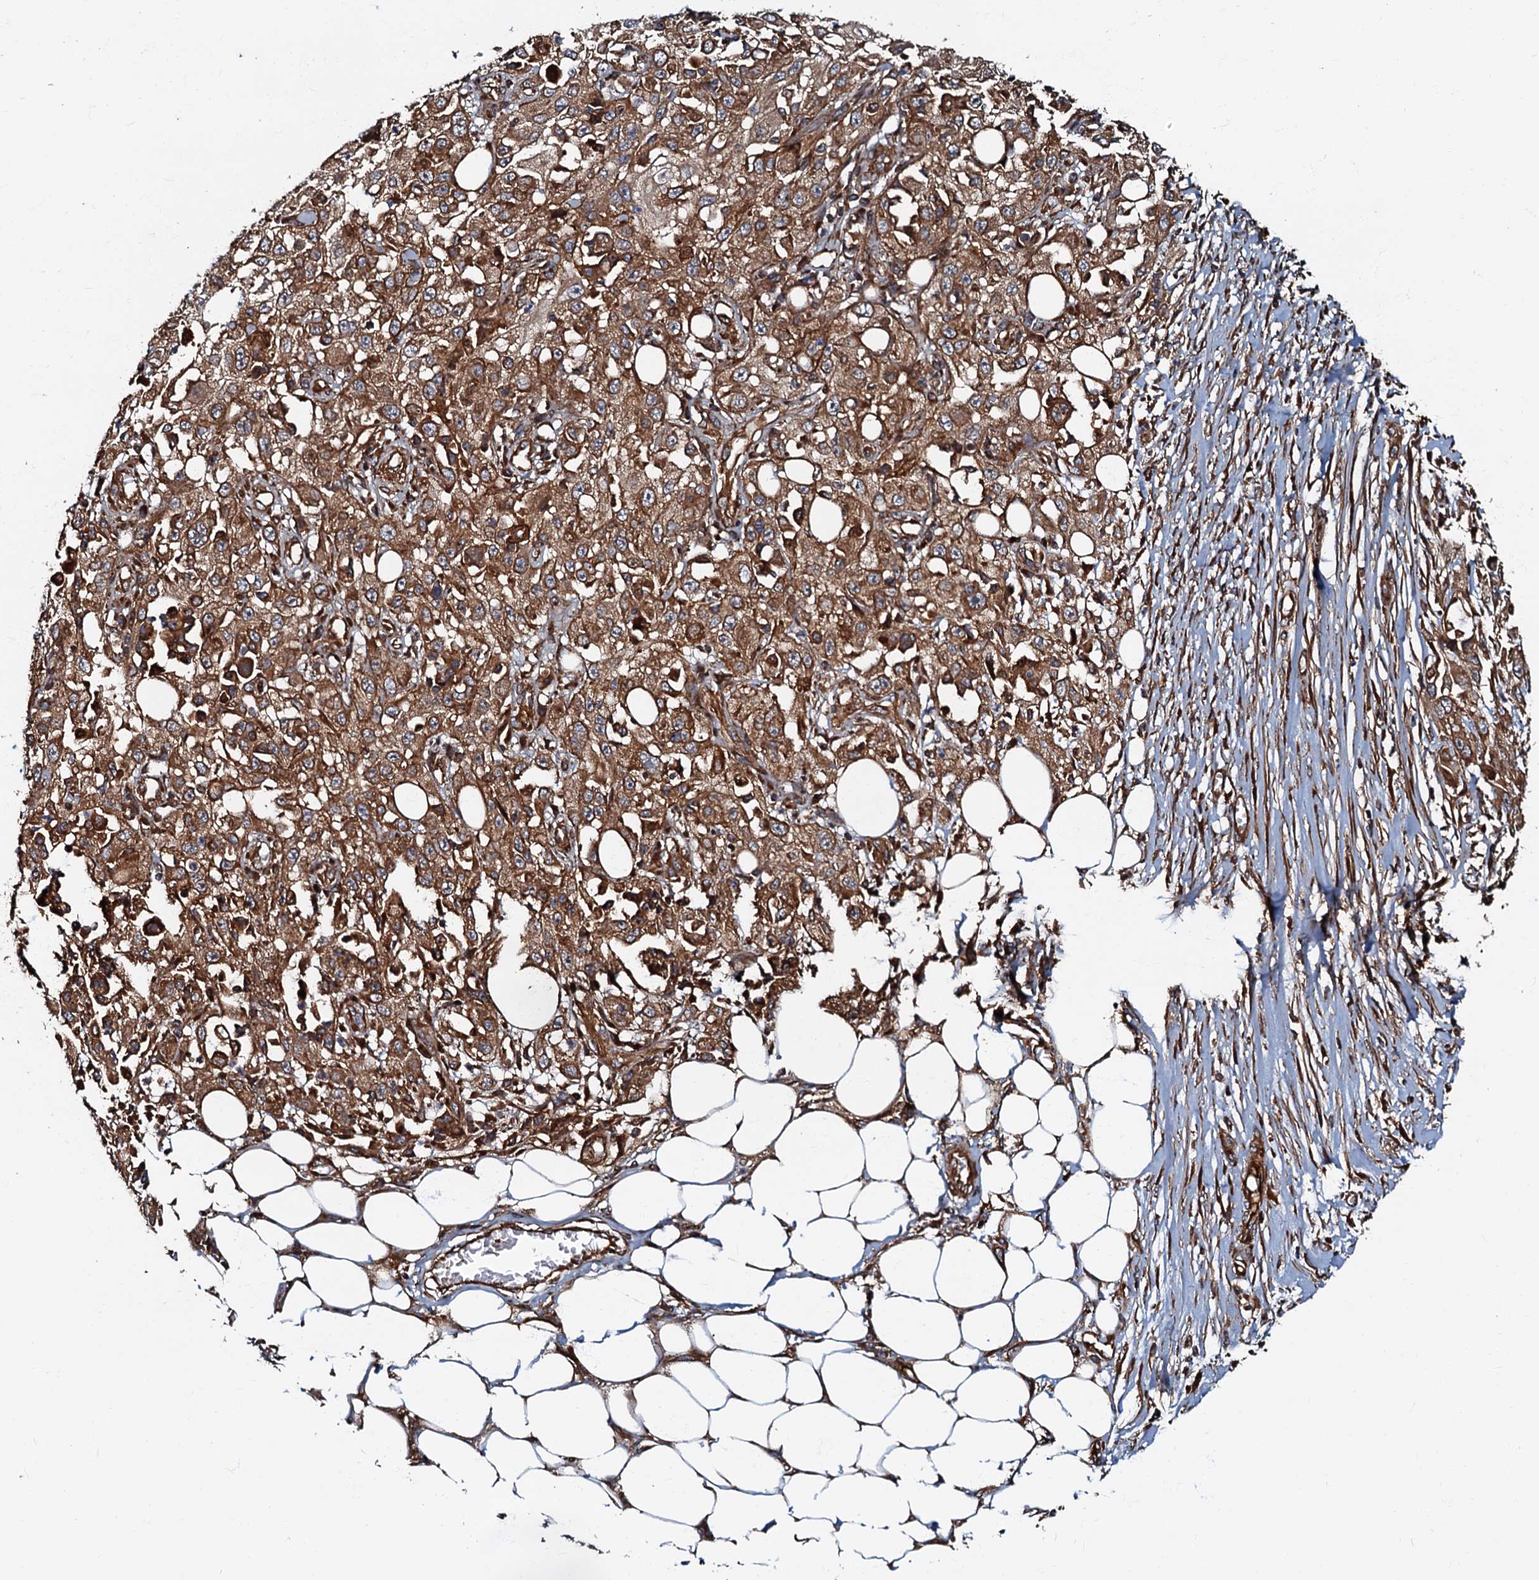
{"staining": {"intensity": "strong", "quantity": ">75%", "location": "cytoplasmic/membranous"}, "tissue": "skin cancer", "cell_type": "Tumor cells", "image_type": "cancer", "snomed": [{"axis": "morphology", "description": "Squamous cell carcinoma, NOS"}, {"axis": "morphology", "description": "Squamous cell carcinoma, metastatic, NOS"}, {"axis": "topography", "description": "Skin"}, {"axis": "topography", "description": "Lymph node"}], "caption": "DAB immunohistochemical staining of human skin cancer (squamous cell carcinoma) reveals strong cytoplasmic/membranous protein staining in about >75% of tumor cells.", "gene": "BLOC1S6", "patient": {"sex": "male", "age": 75}}